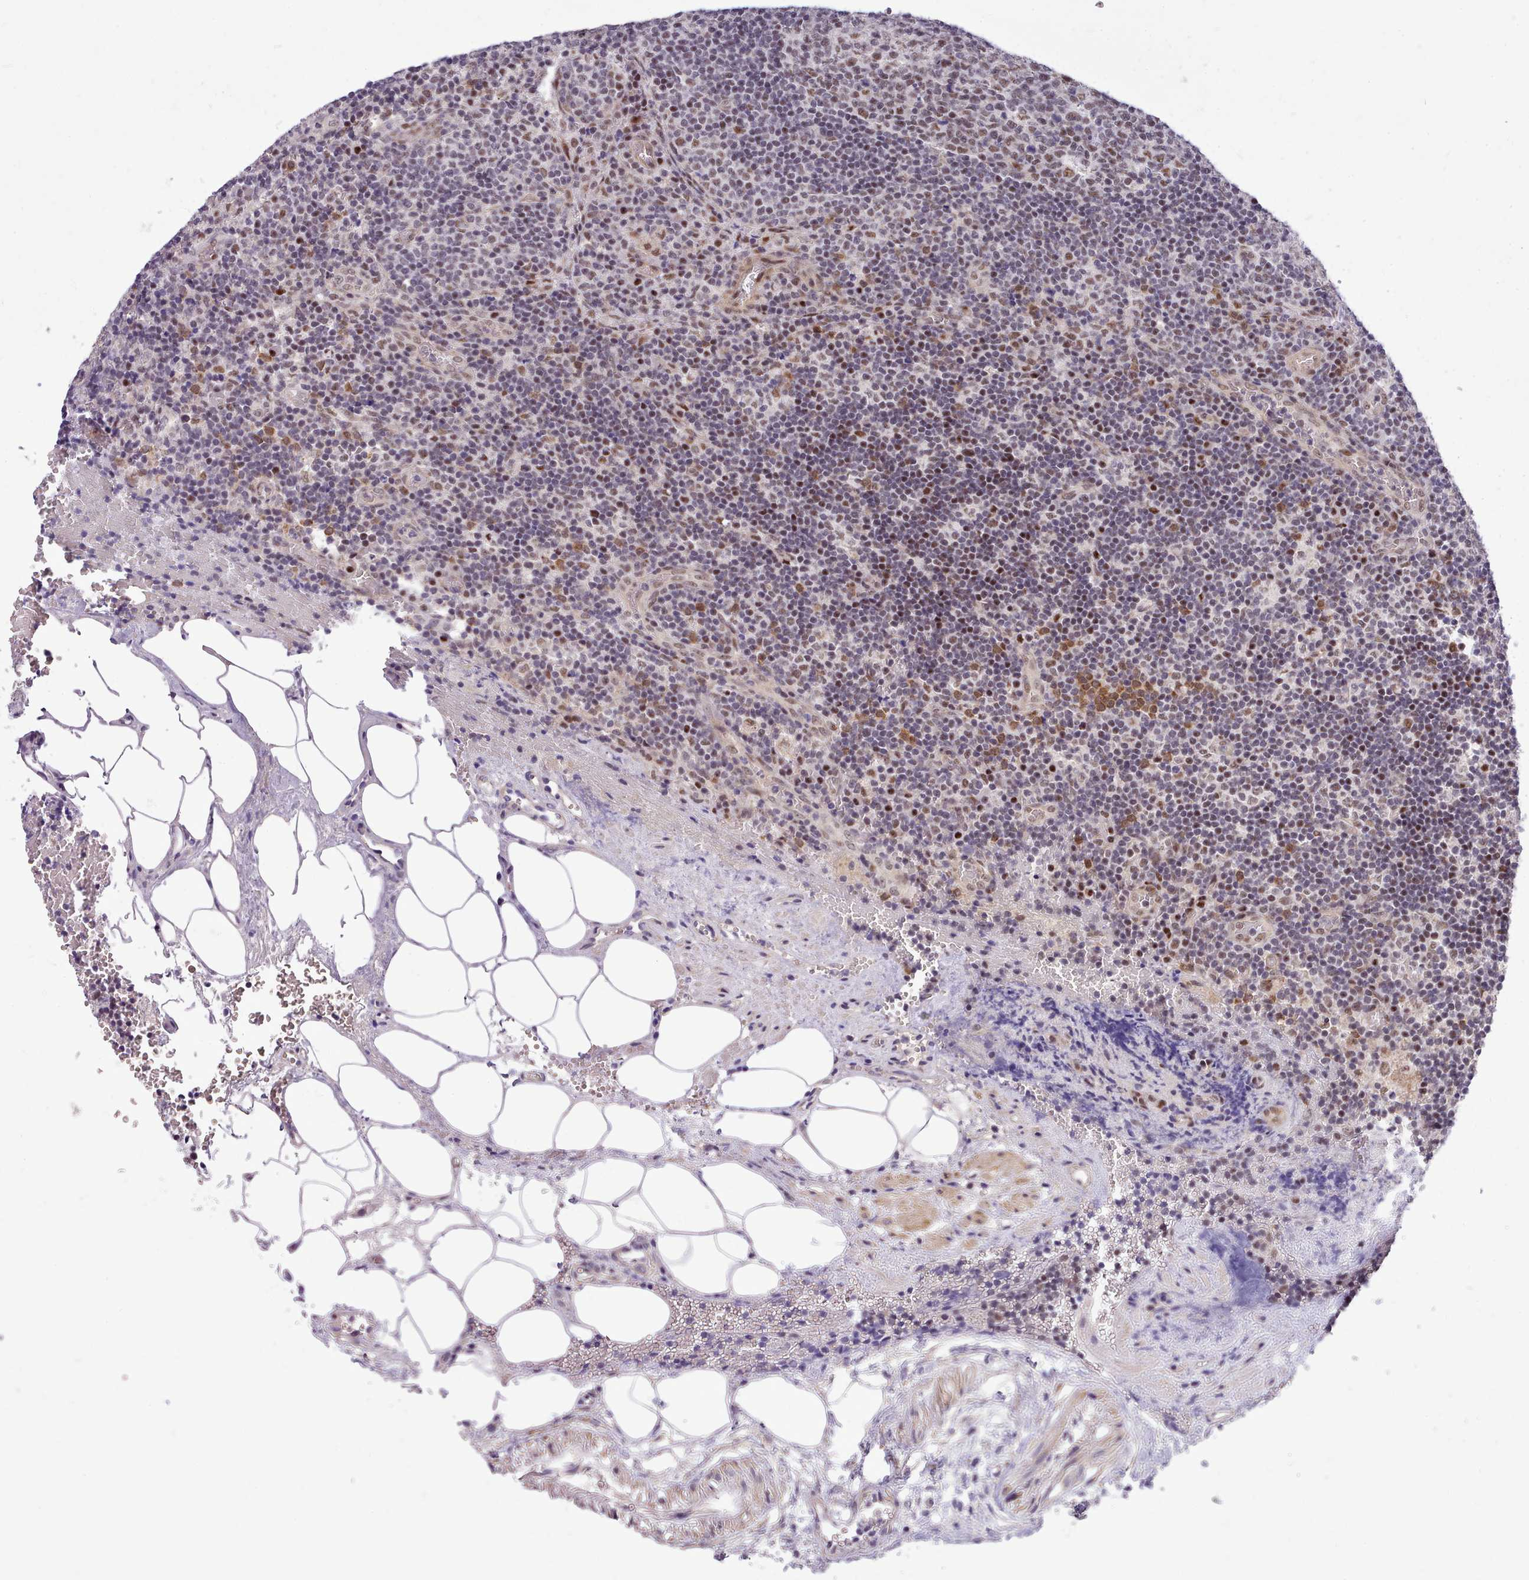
{"staining": {"intensity": "moderate", "quantity": ">75%", "location": "nuclear"}, "tissue": "lymph node", "cell_type": "Germinal center cells", "image_type": "normal", "snomed": [{"axis": "morphology", "description": "Normal tissue, NOS"}, {"axis": "topography", "description": "Lymph node"}], "caption": "This micrograph reveals immunohistochemistry (IHC) staining of normal human lymph node, with medium moderate nuclear expression in about >75% of germinal center cells.", "gene": "HOXB7", "patient": {"sex": "male", "age": 58}}